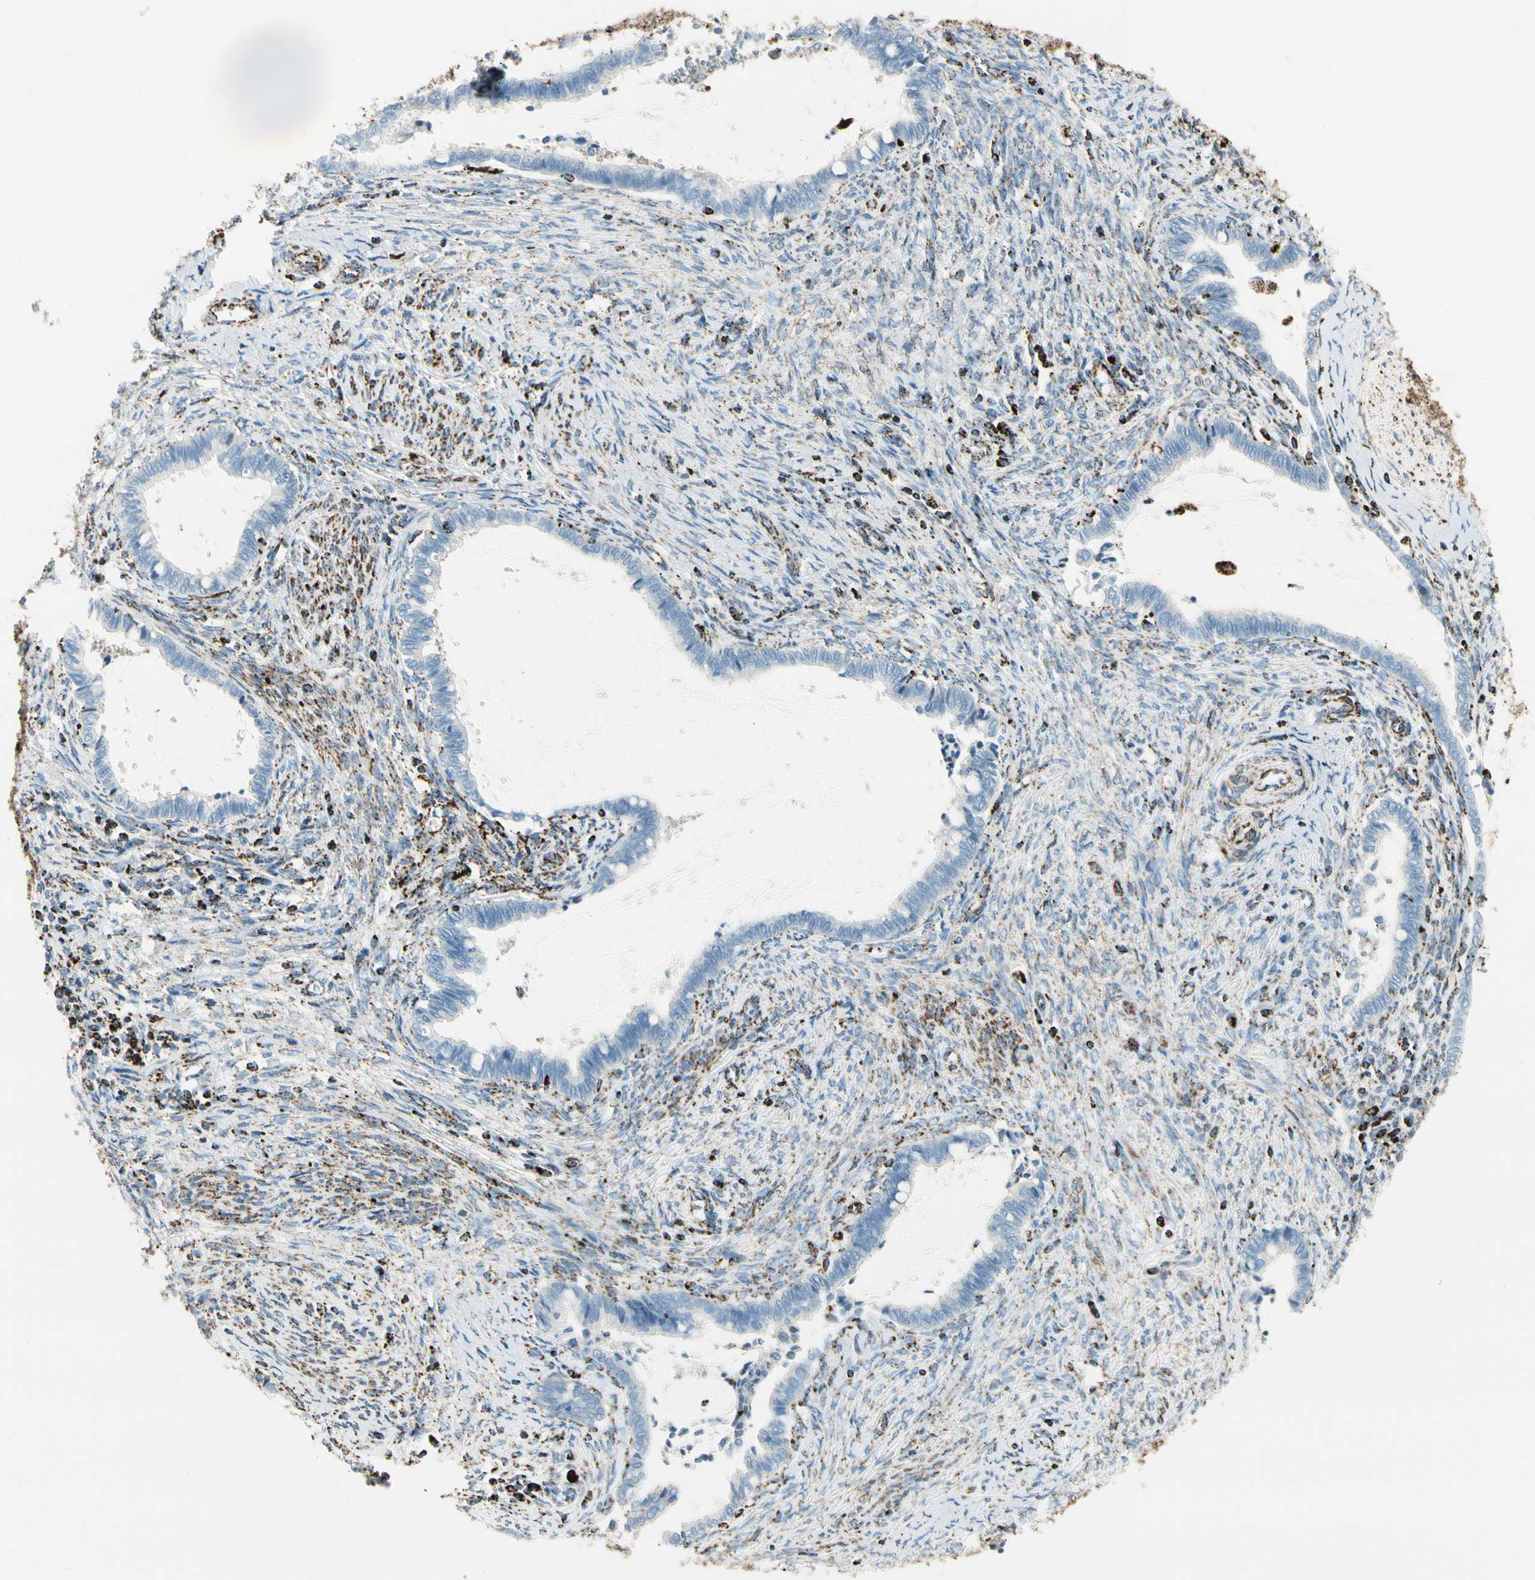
{"staining": {"intensity": "negative", "quantity": "none", "location": "none"}, "tissue": "cervical cancer", "cell_type": "Tumor cells", "image_type": "cancer", "snomed": [{"axis": "morphology", "description": "Adenocarcinoma, NOS"}, {"axis": "topography", "description": "Cervix"}], "caption": "The immunohistochemistry (IHC) image has no significant expression in tumor cells of cervical cancer tissue.", "gene": "ME2", "patient": {"sex": "female", "age": 44}}